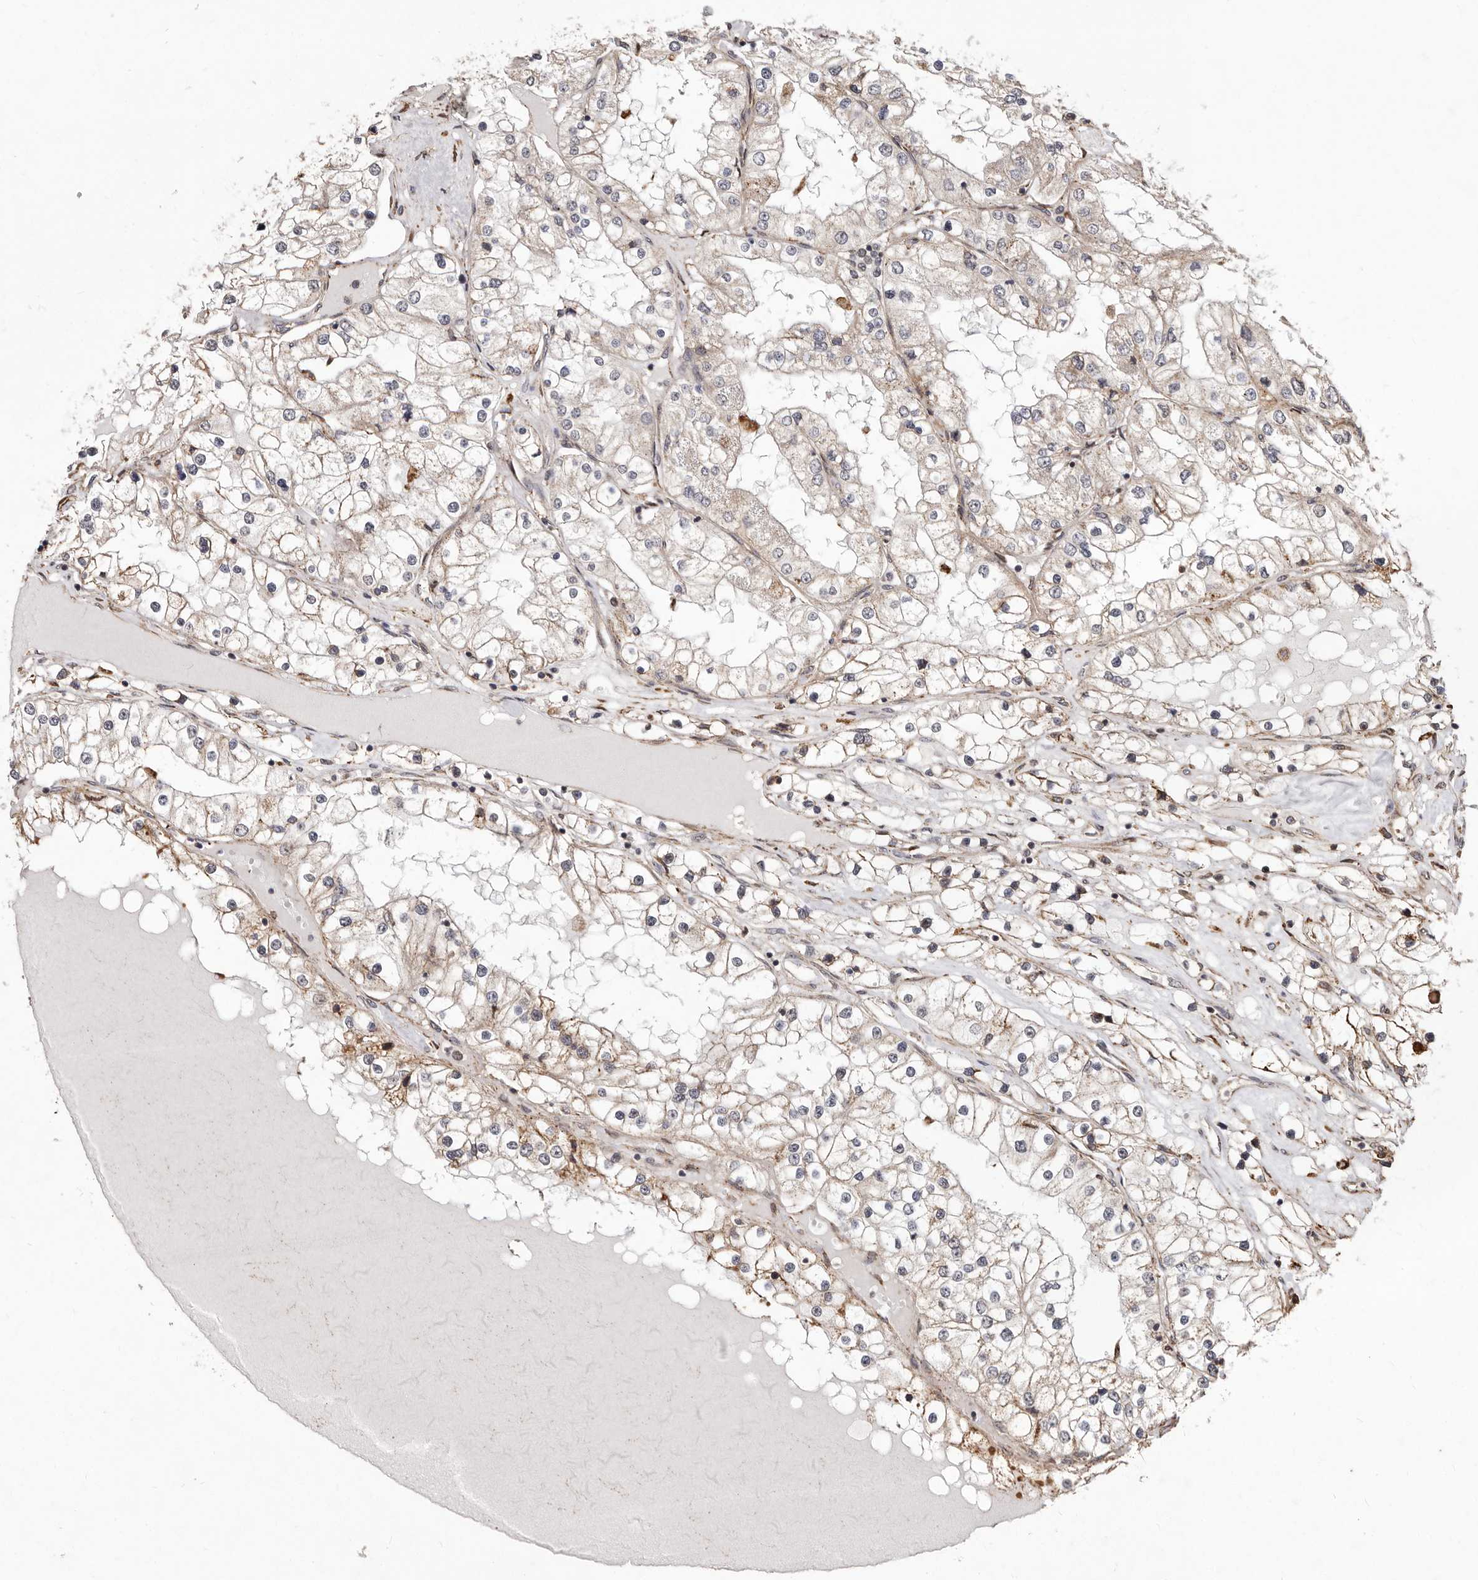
{"staining": {"intensity": "weak", "quantity": "<25%", "location": "cytoplasmic/membranous"}, "tissue": "renal cancer", "cell_type": "Tumor cells", "image_type": "cancer", "snomed": [{"axis": "morphology", "description": "Adenocarcinoma, NOS"}, {"axis": "topography", "description": "Kidney"}], "caption": "IHC of human adenocarcinoma (renal) shows no expression in tumor cells.", "gene": "RRM2B", "patient": {"sex": "male", "age": 68}}